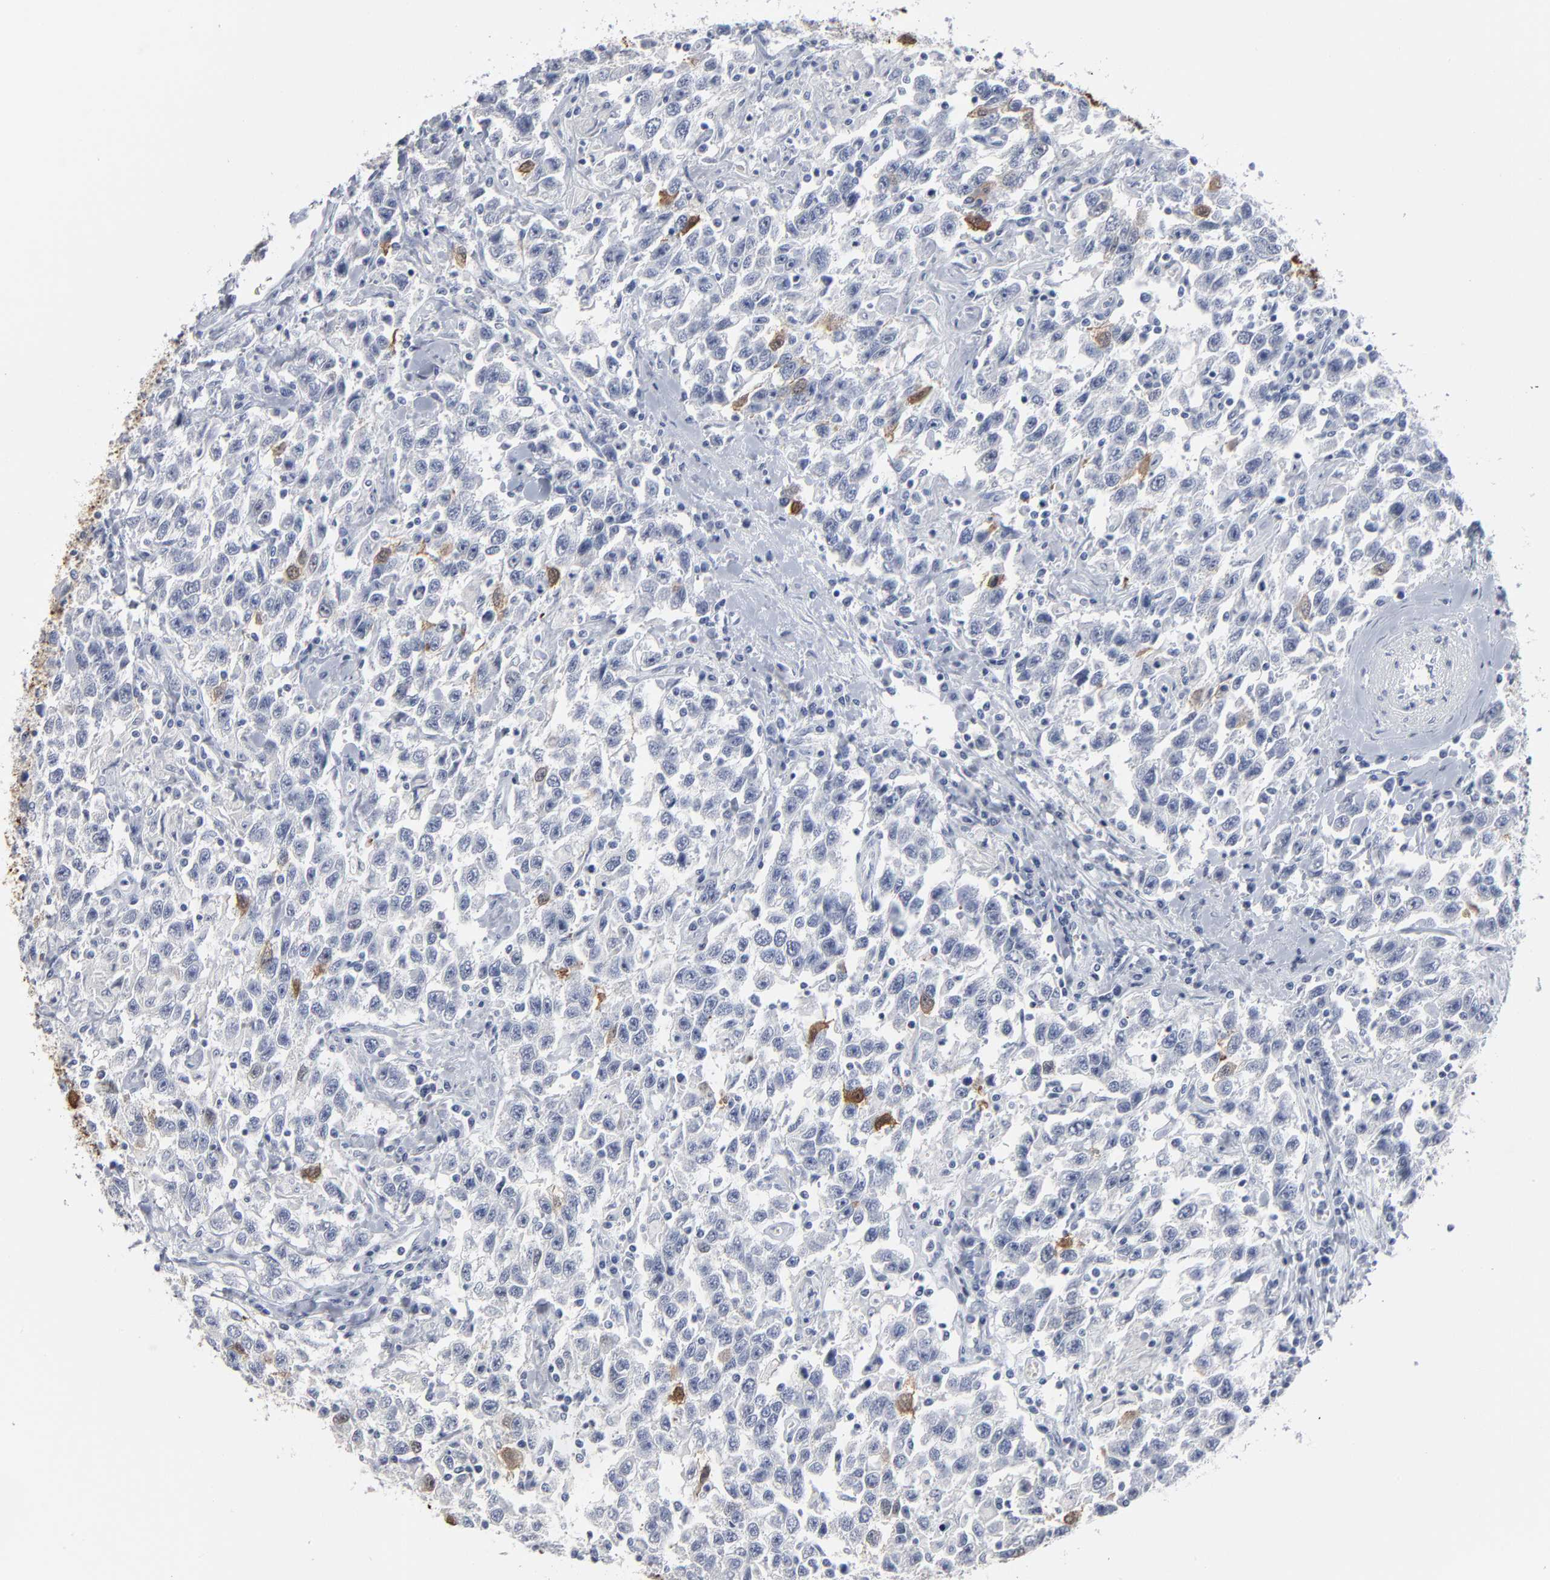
{"staining": {"intensity": "moderate", "quantity": "<25%", "location": "cytoplasmic/membranous"}, "tissue": "testis cancer", "cell_type": "Tumor cells", "image_type": "cancer", "snomed": [{"axis": "morphology", "description": "Seminoma, NOS"}, {"axis": "topography", "description": "Testis"}], "caption": "A high-resolution image shows immunohistochemistry (IHC) staining of testis cancer, which shows moderate cytoplasmic/membranous positivity in about <25% of tumor cells.", "gene": "PAGE1", "patient": {"sex": "male", "age": 41}}